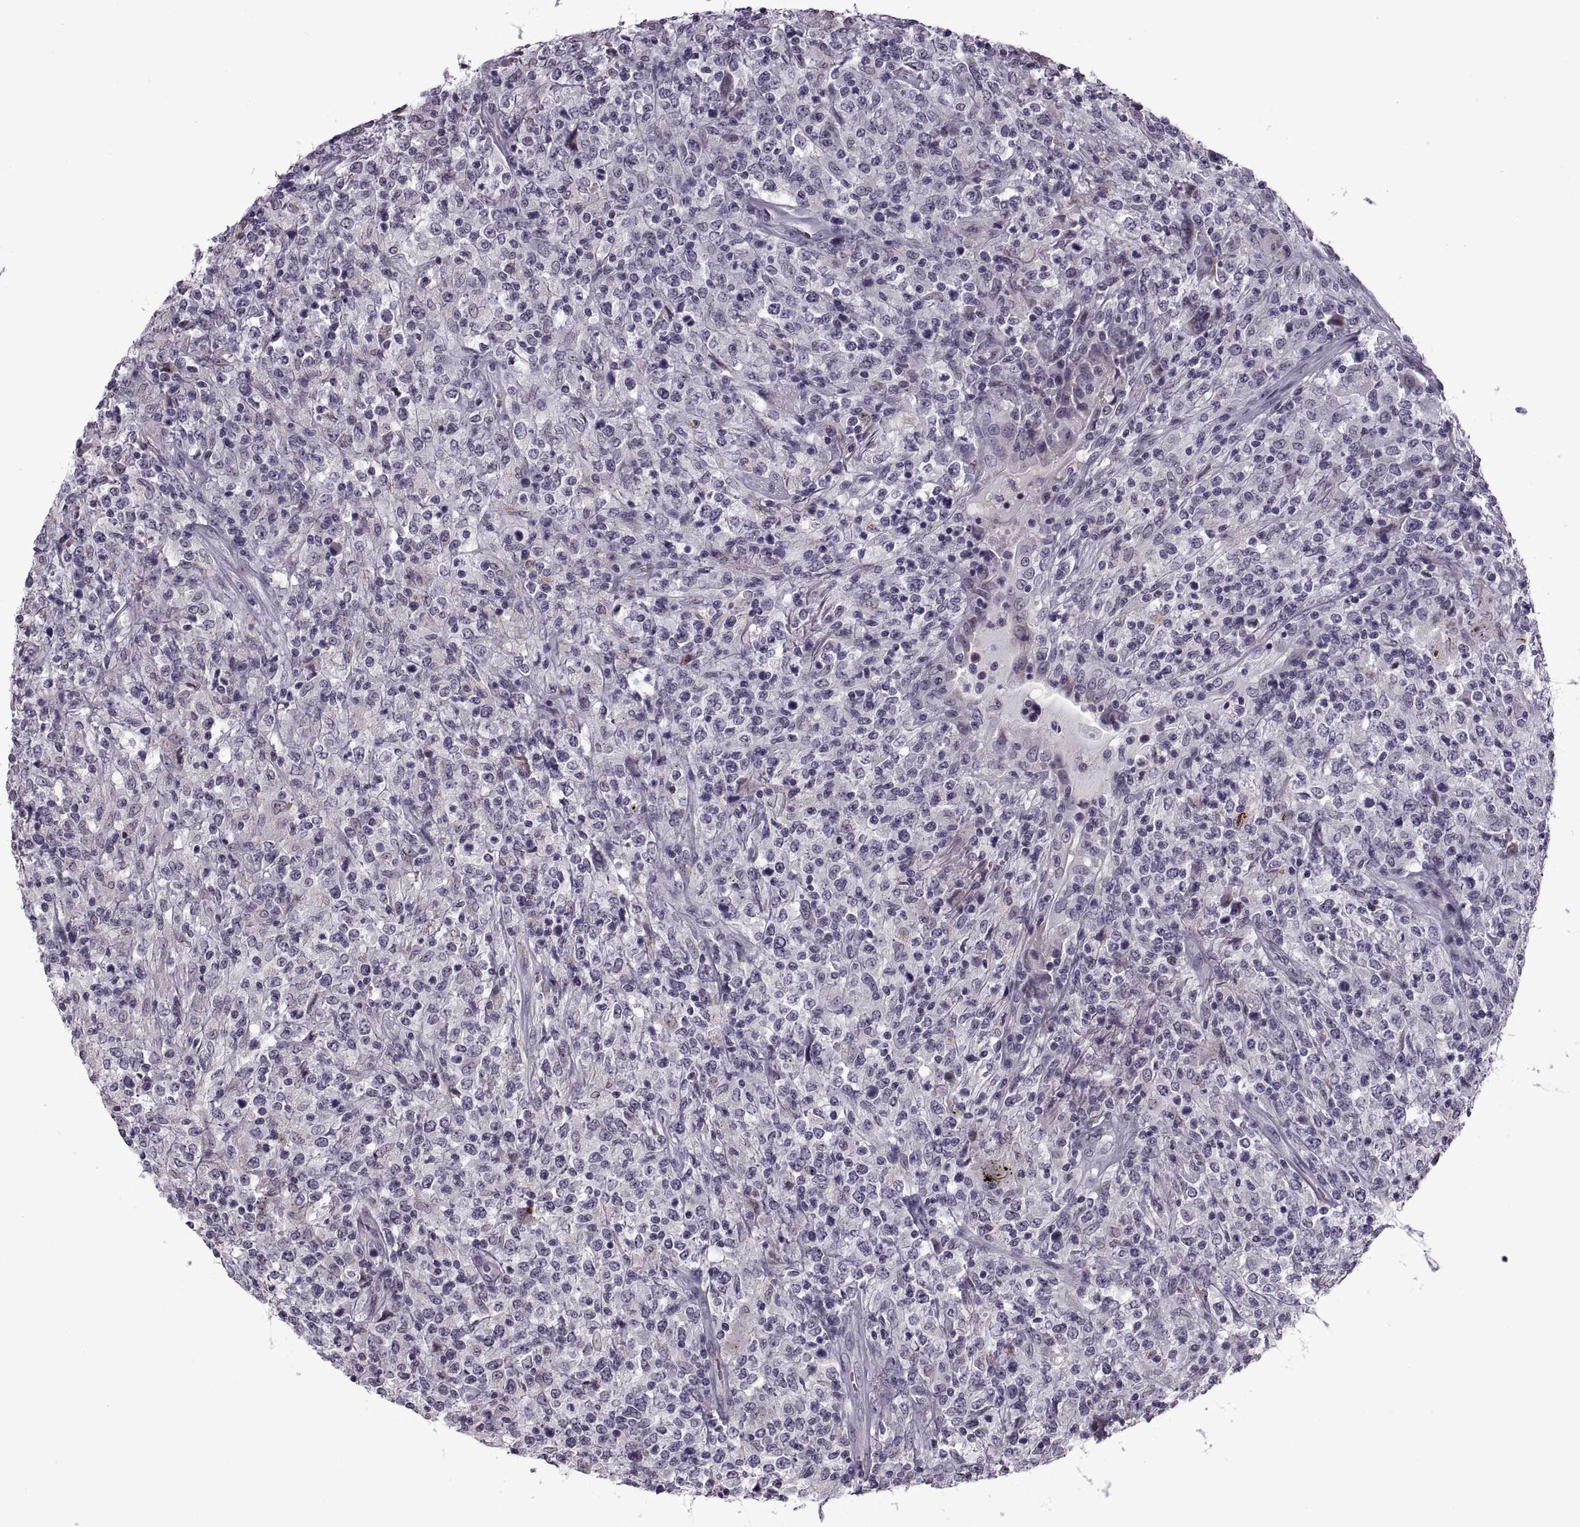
{"staining": {"intensity": "negative", "quantity": "none", "location": "none"}, "tissue": "lymphoma", "cell_type": "Tumor cells", "image_type": "cancer", "snomed": [{"axis": "morphology", "description": "Malignant lymphoma, non-Hodgkin's type, High grade"}, {"axis": "topography", "description": "Lung"}], "caption": "This is an immunohistochemistry photomicrograph of human lymphoma. There is no positivity in tumor cells.", "gene": "PRSS37", "patient": {"sex": "male", "age": 79}}